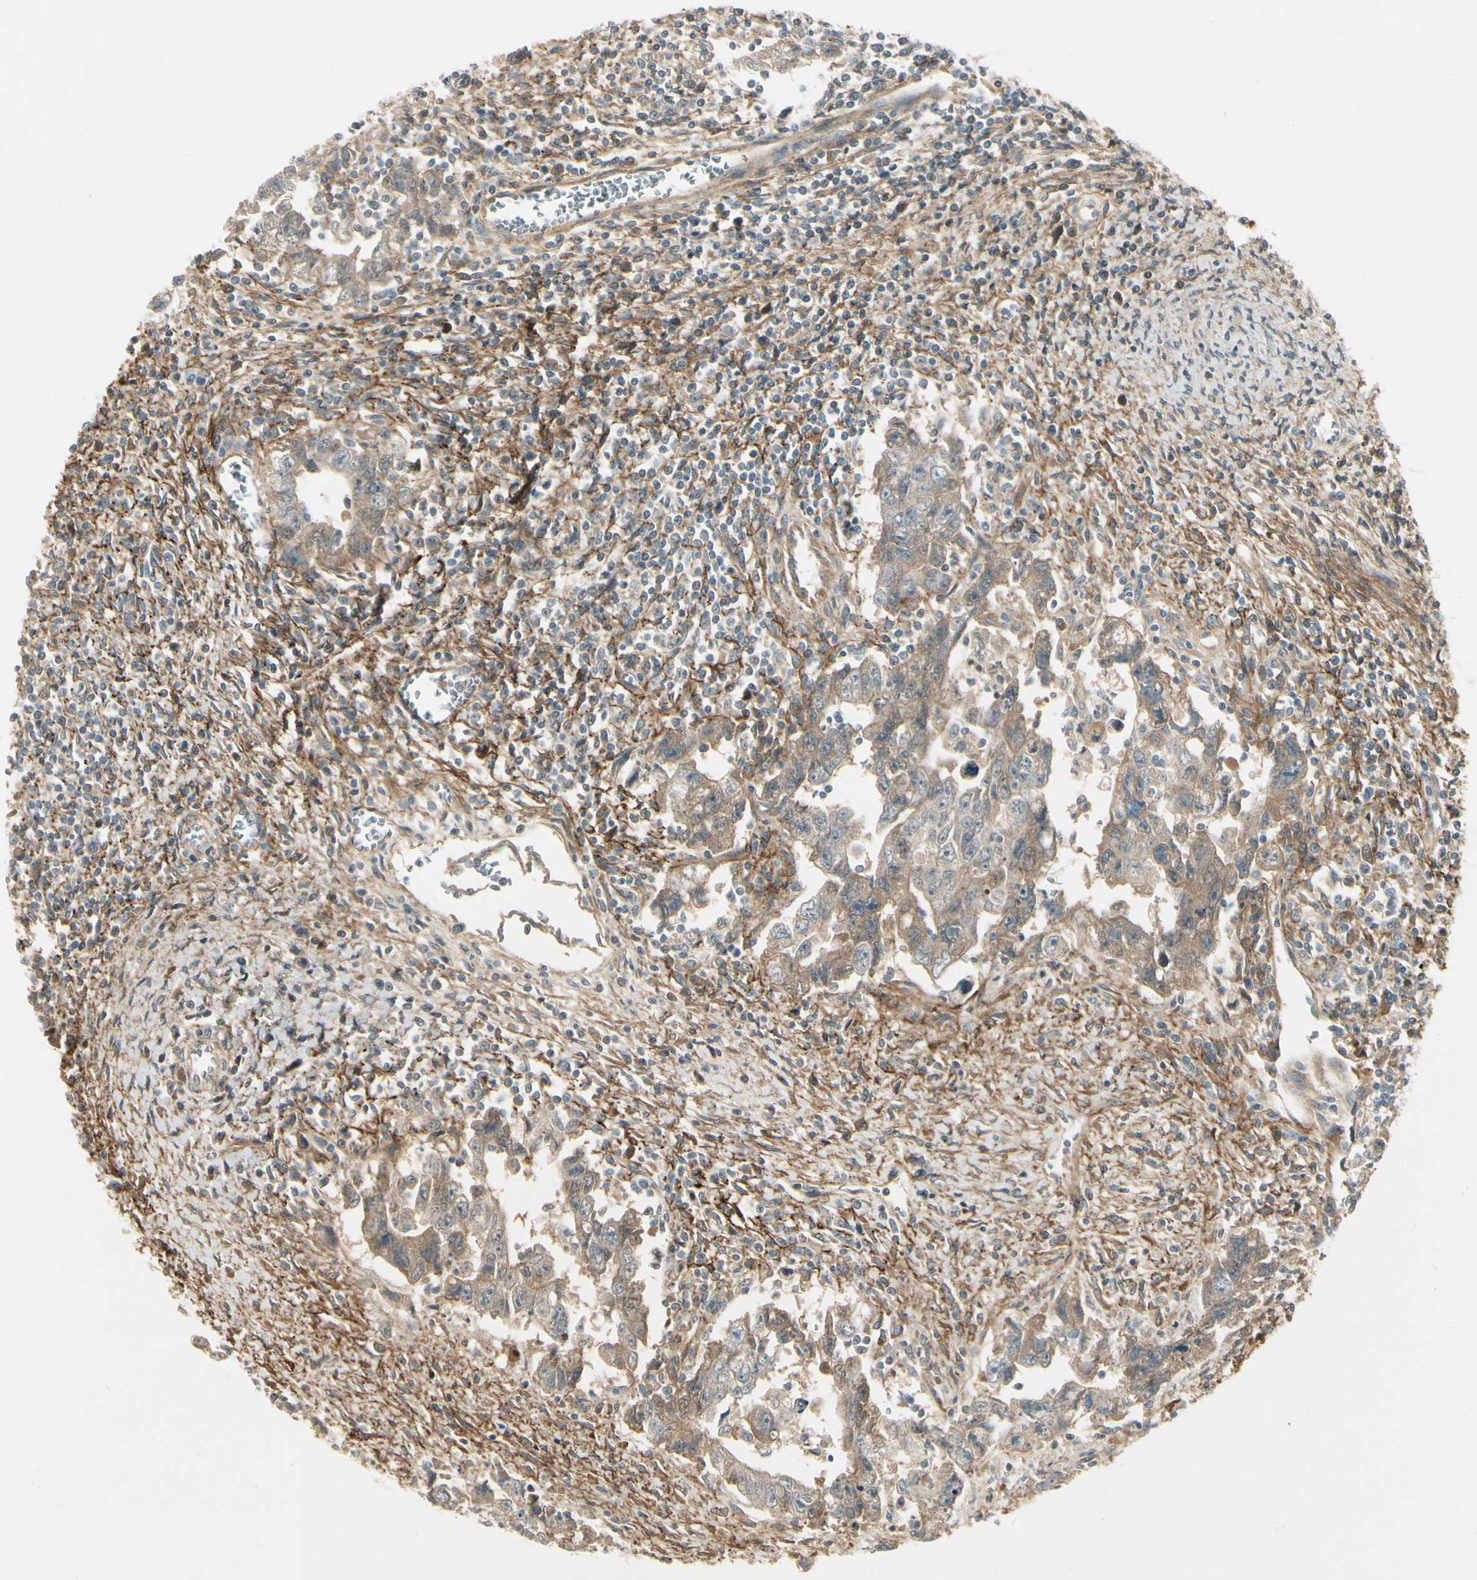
{"staining": {"intensity": "weak", "quantity": ">75%", "location": "cytoplasmic/membranous"}, "tissue": "testis cancer", "cell_type": "Tumor cells", "image_type": "cancer", "snomed": [{"axis": "morphology", "description": "Carcinoma, Embryonal, NOS"}, {"axis": "topography", "description": "Testis"}], "caption": "High-power microscopy captured an IHC image of testis cancer (embryonal carcinoma), revealing weak cytoplasmic/membranous staining in about >75% of tumor cells.", "gene": "EPHB3", "patient": {"sex": "male", "age": 28}}